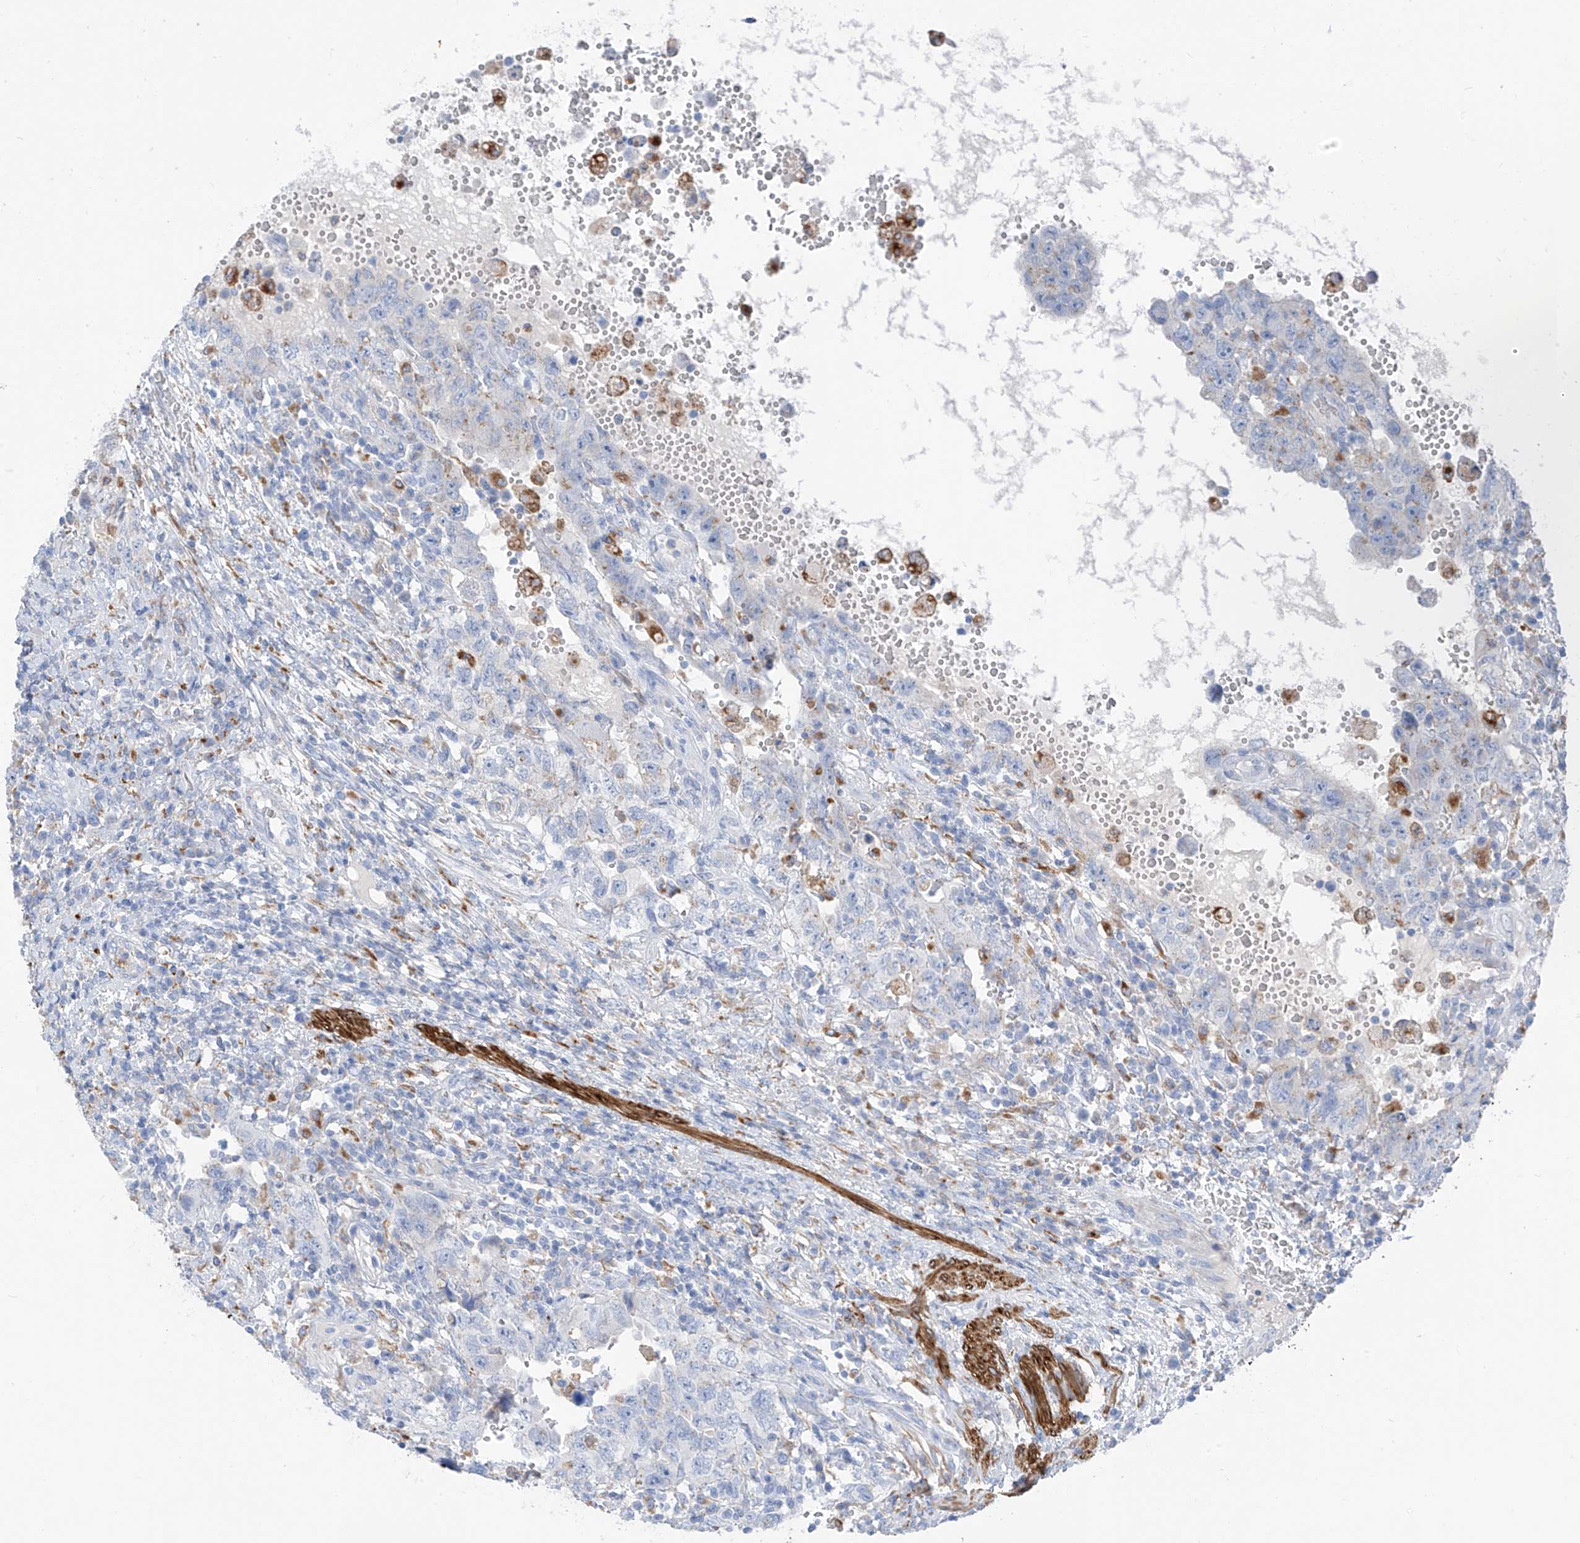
{"staining": {"intensity": "negative", "quantity": "none", "location": "none"}, "tissue": "testis cancer", "cell_type": "Tumor cells", "image_type": "cancer", "snomed": [{"axis": "morphology", "description": "Carcinoma, Embryonal, NOS"}, {"axis": "topography", "description": "Testis"}], "caption": "The histopathology image exhibits no significant positivity in tumor cells of testis embryonal carcinoma.", "gene": "GLMP", "patient": {"sex": "male", "age": 26}}